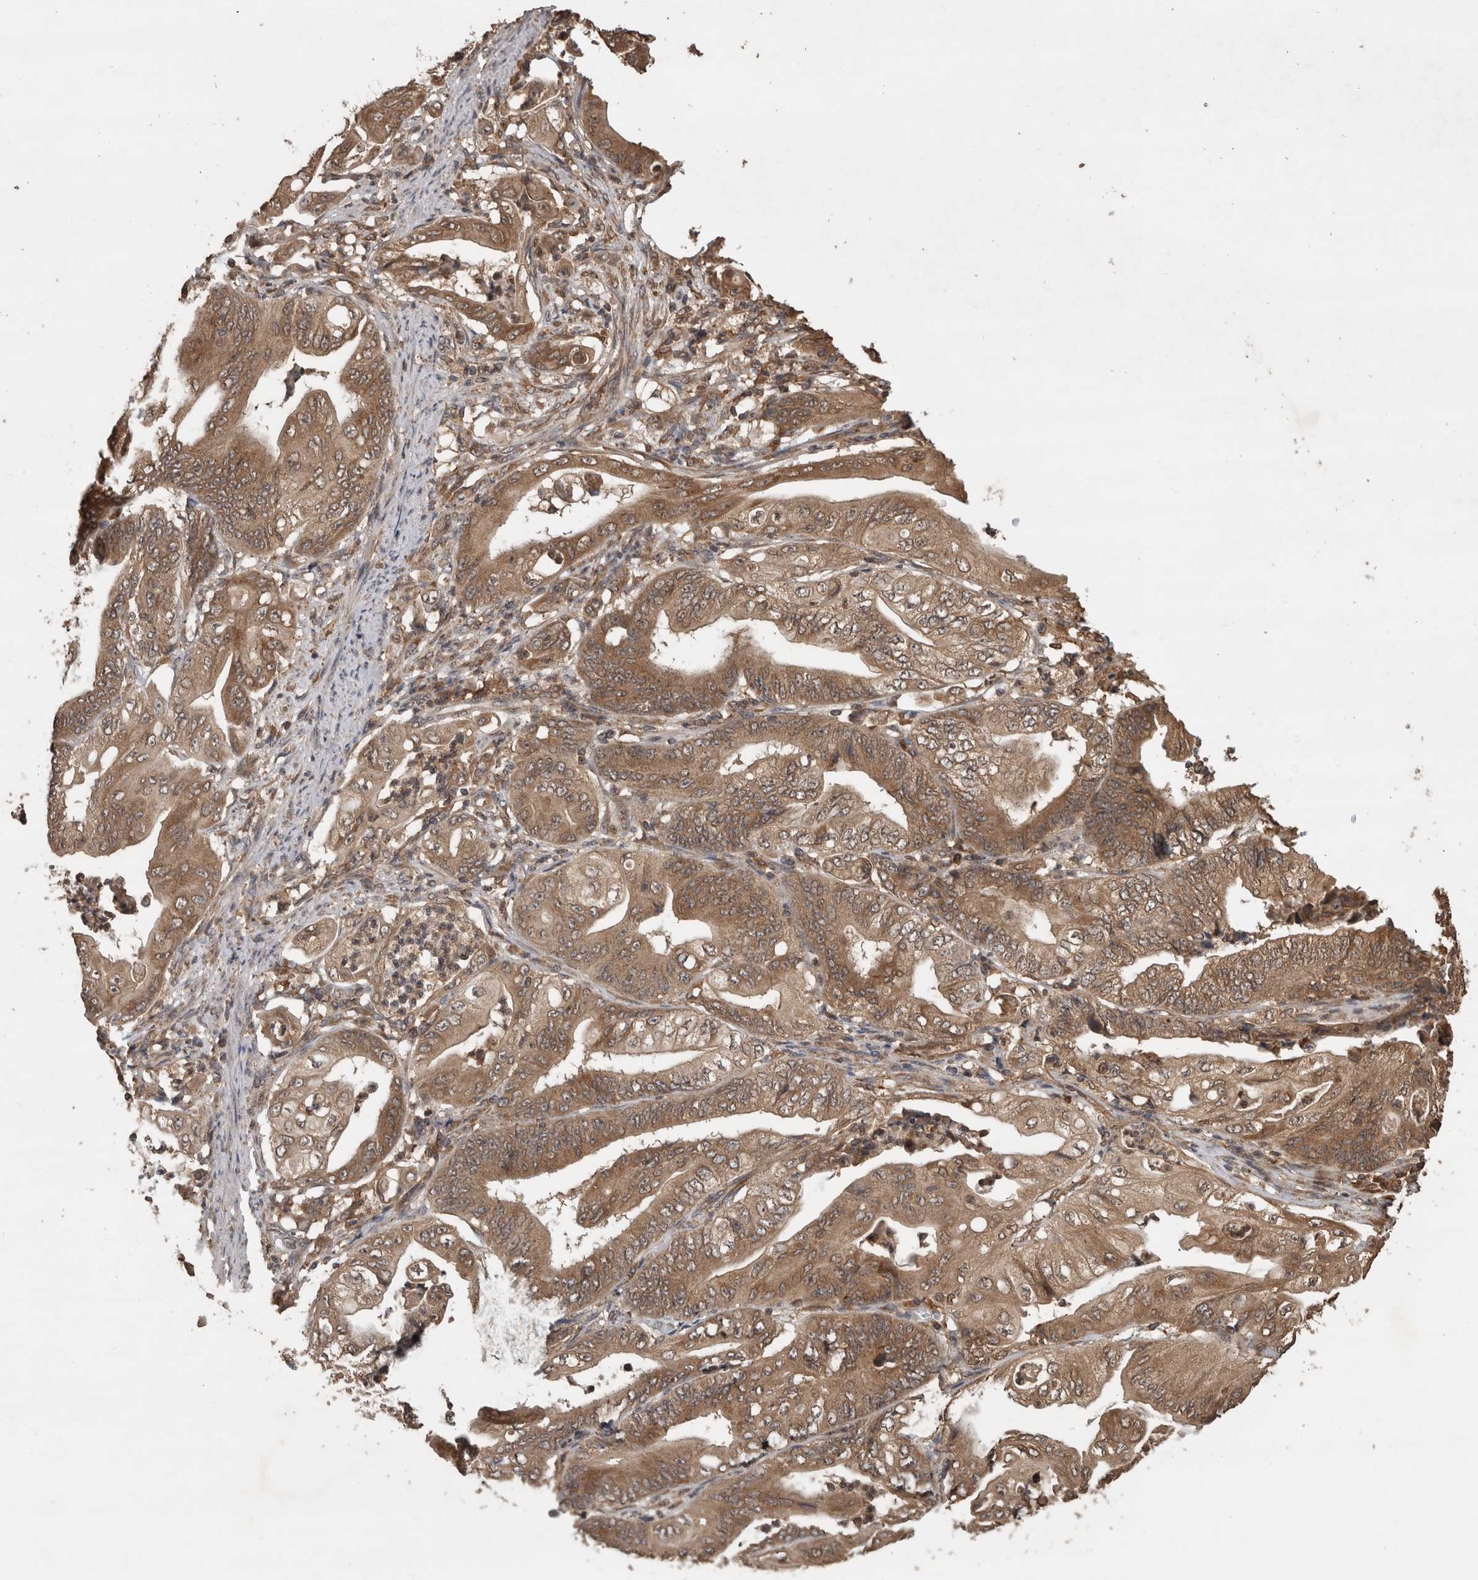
{"staining": {"intensity": "moderate", "quantity": ">75%", "location": "cytoplasmic/membranous"}, "tissue": "stomach cancer", "cell_type": "Tumor cells", "image_type": "cancer", "snomed": [{"axis": "morphology", "description": "Adenocarcinoma, NOS"}, {"axis": "topography", "description": "Stomach"}], "caption": "Immunohistochemistry image of stomach cancer (adenocarcinoma) stained for a protein (brown), which exhibits medium levels of moderate cytoplasmic/membranous positivity in about >75% of tumor cells.", "gene": "OTUD7B", "patient": {"sex": "female", "age": 73}}